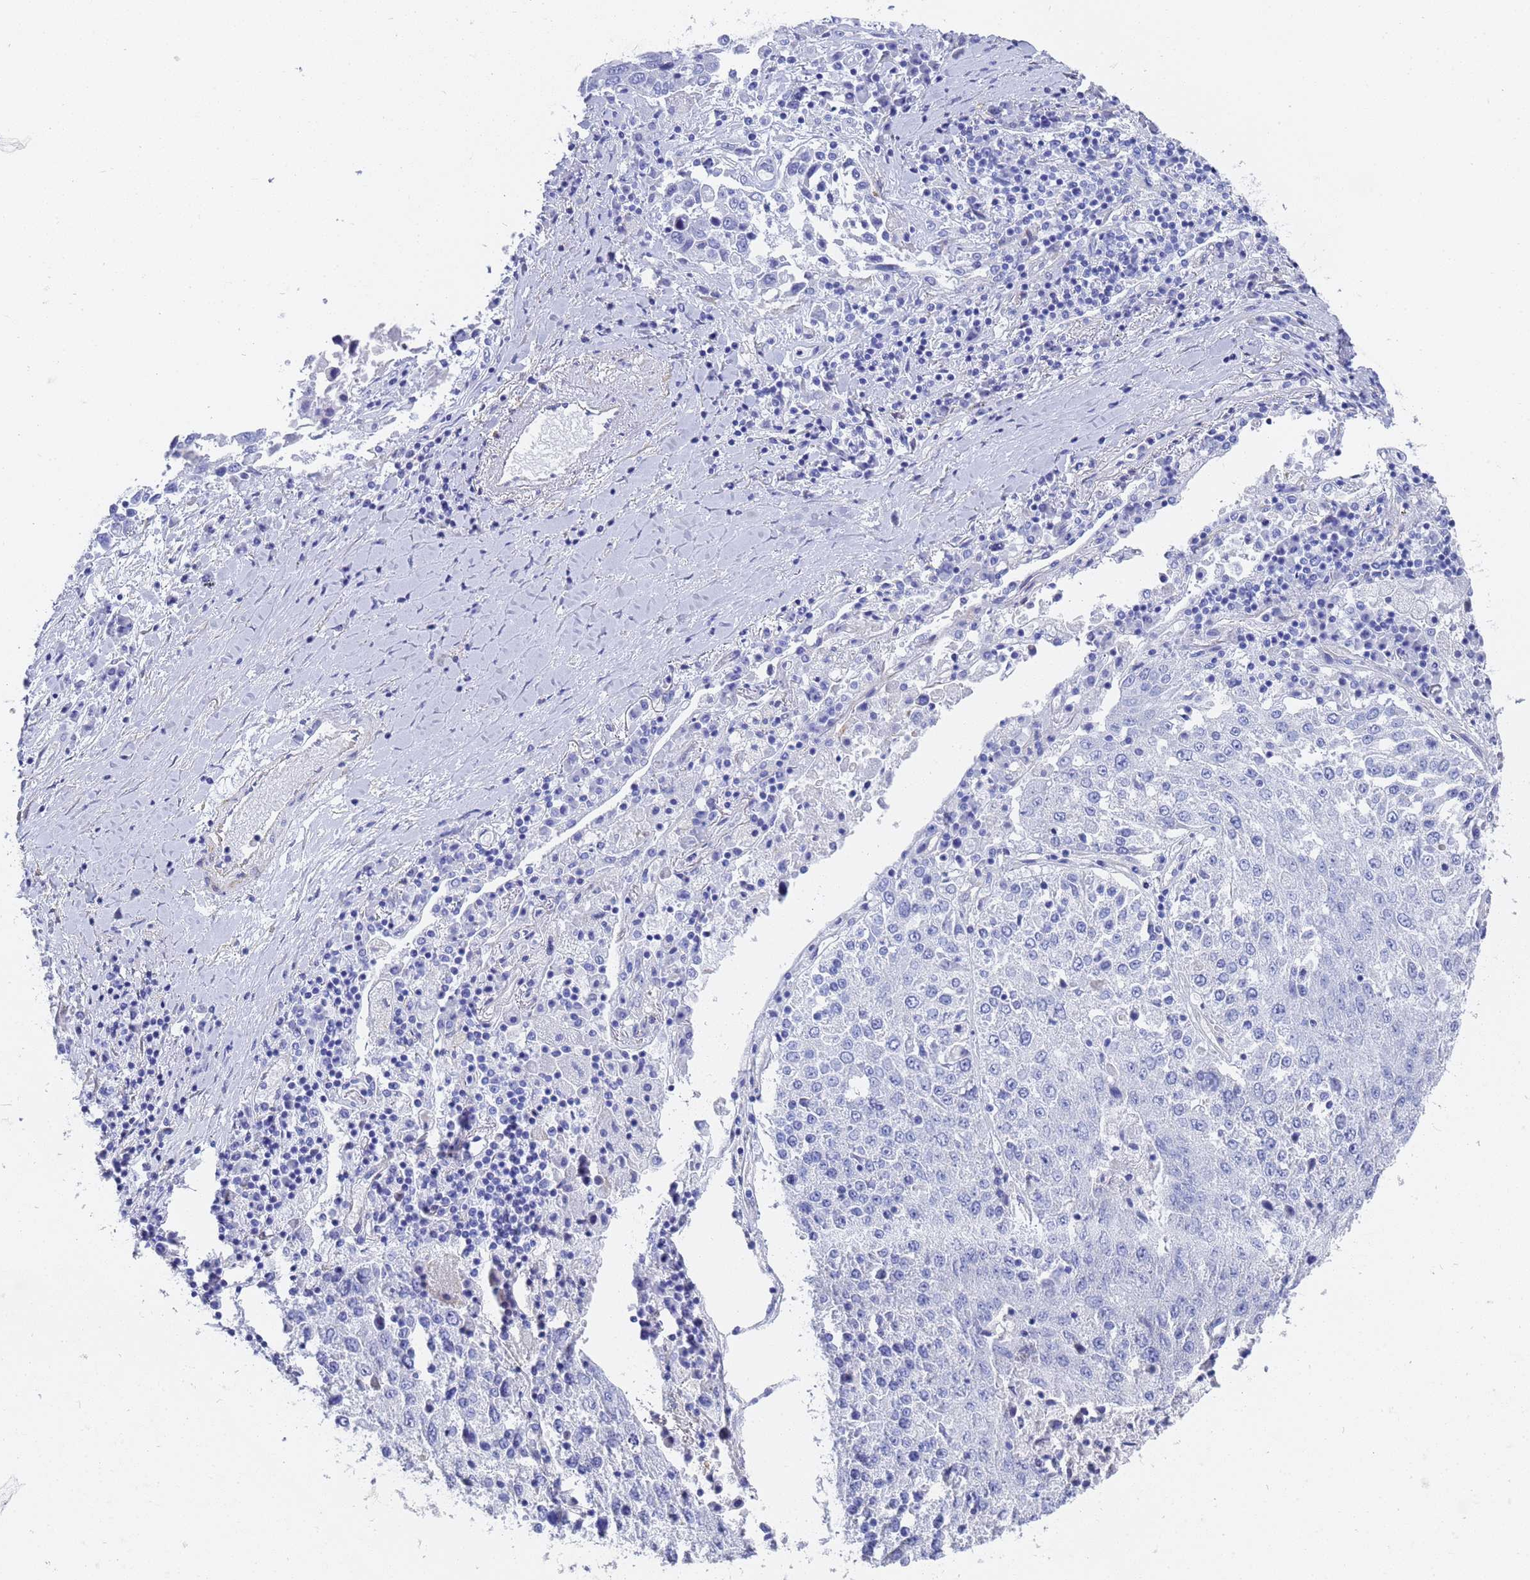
{"staining": {"intensity": "negative", "quantity": "none", "location": "none"}, "tissue": "lung cancer", "cell_type": "Tumor cells", "image_type": "cancer", "snomed": [{"axis": "morphology", "description": "Squamous cell carcinoma, NOS"}, {"axis": "topography", "description": "Lung"}], "caption": "Tumor cells show no significant staining in lung squamous cell carcinoma.", "gene": "TUBB1", "patient": {"sex": "male", "age": 65}}